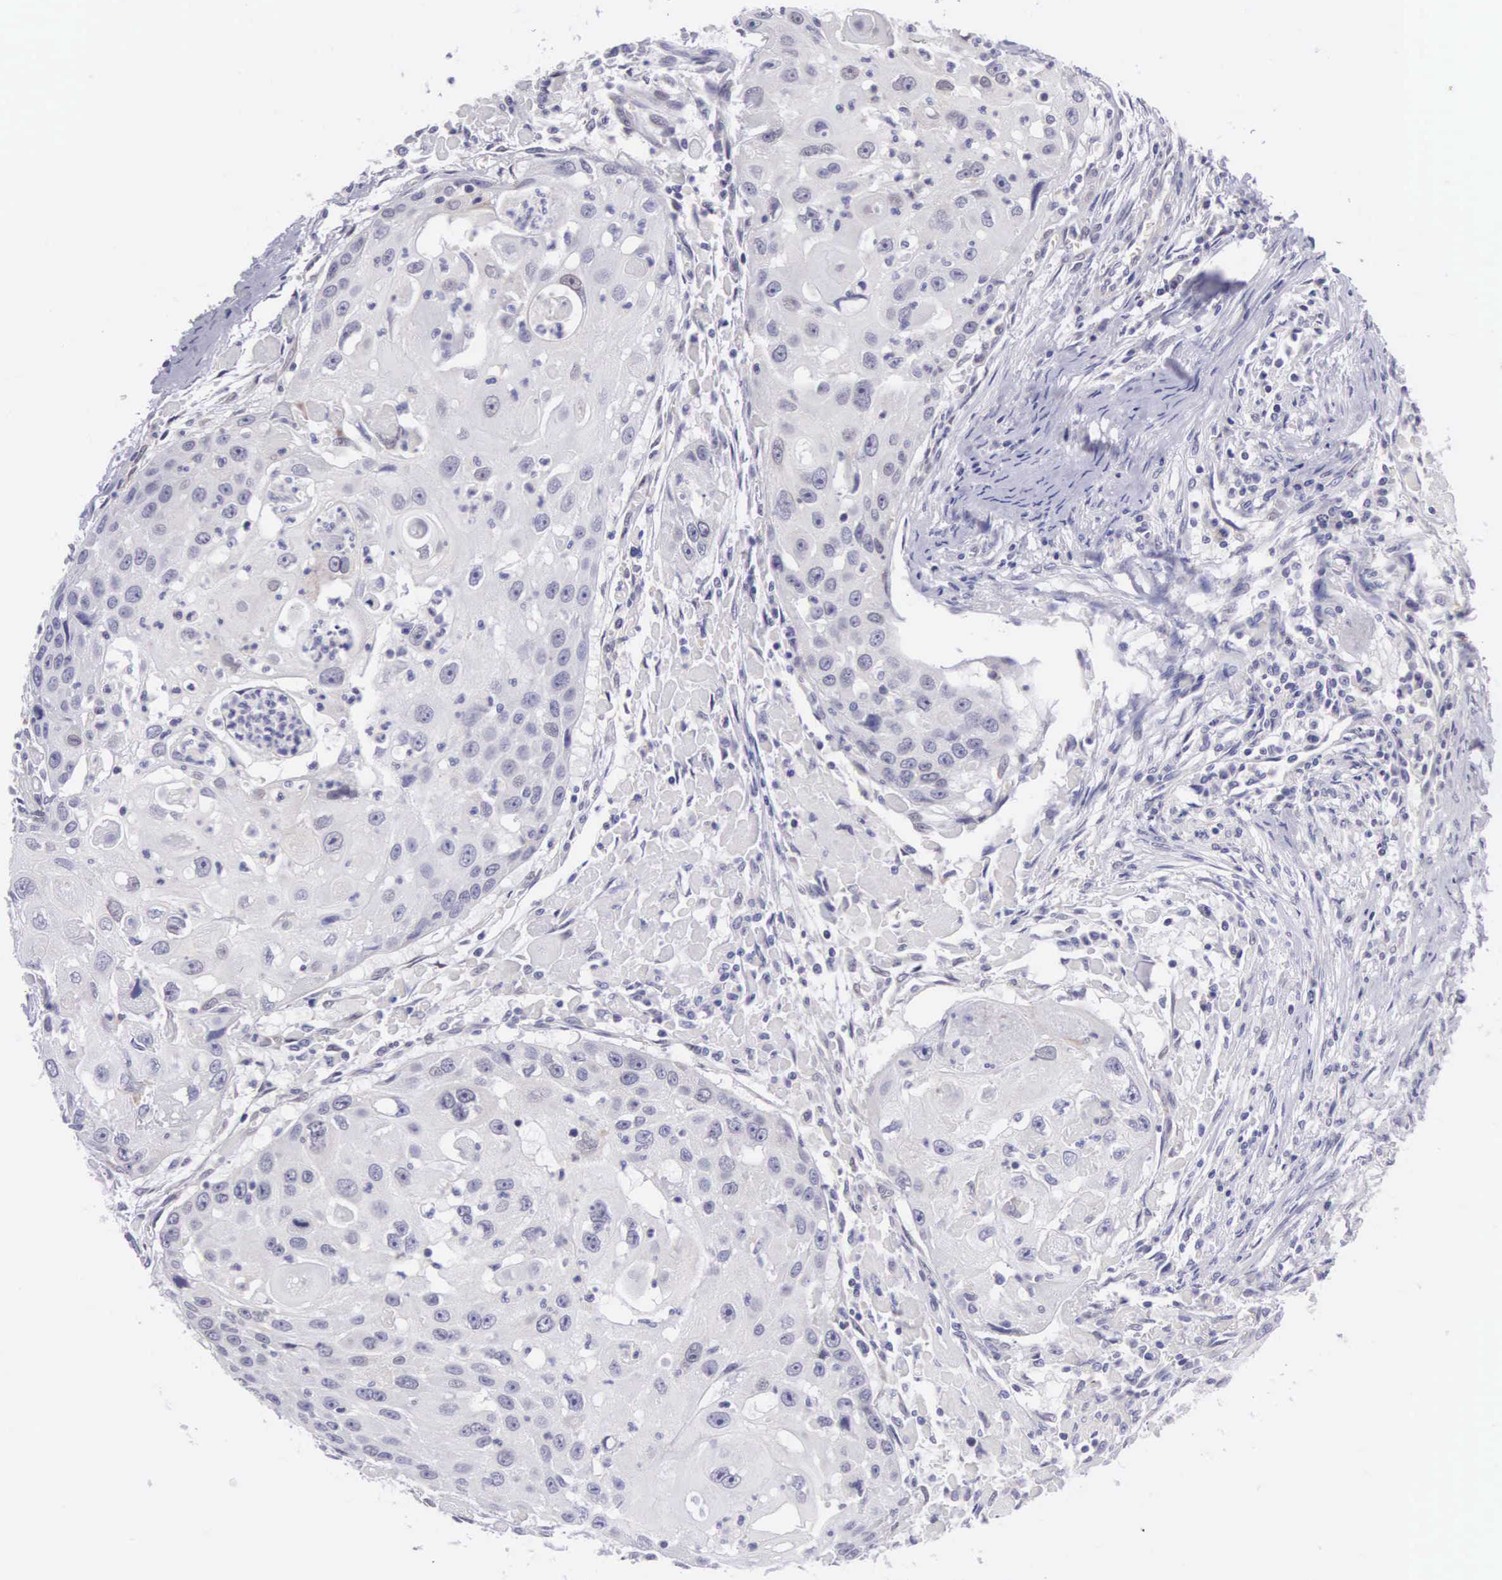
{"staining": {"intensity": "negative", "quantity": "none", "location": "none"}, "tissue": "head and neck cancer", "cell_type": "Tumor cells", "image_type": "cancer", "snomed": [{"axis": "morphology", "description": "Squamous cell carcinoma, NOS"}, {"axis": "topography", "description": "Head-Neck"}], "caption": "Immunohistochemistry histopathology image of head and neck cancer (squamous cell carcinoma) stained for a protein (brown), which reveals no expression in tumor cells.", "gene": "SOX11", "patient": {"sex": "male", "age": 64}}